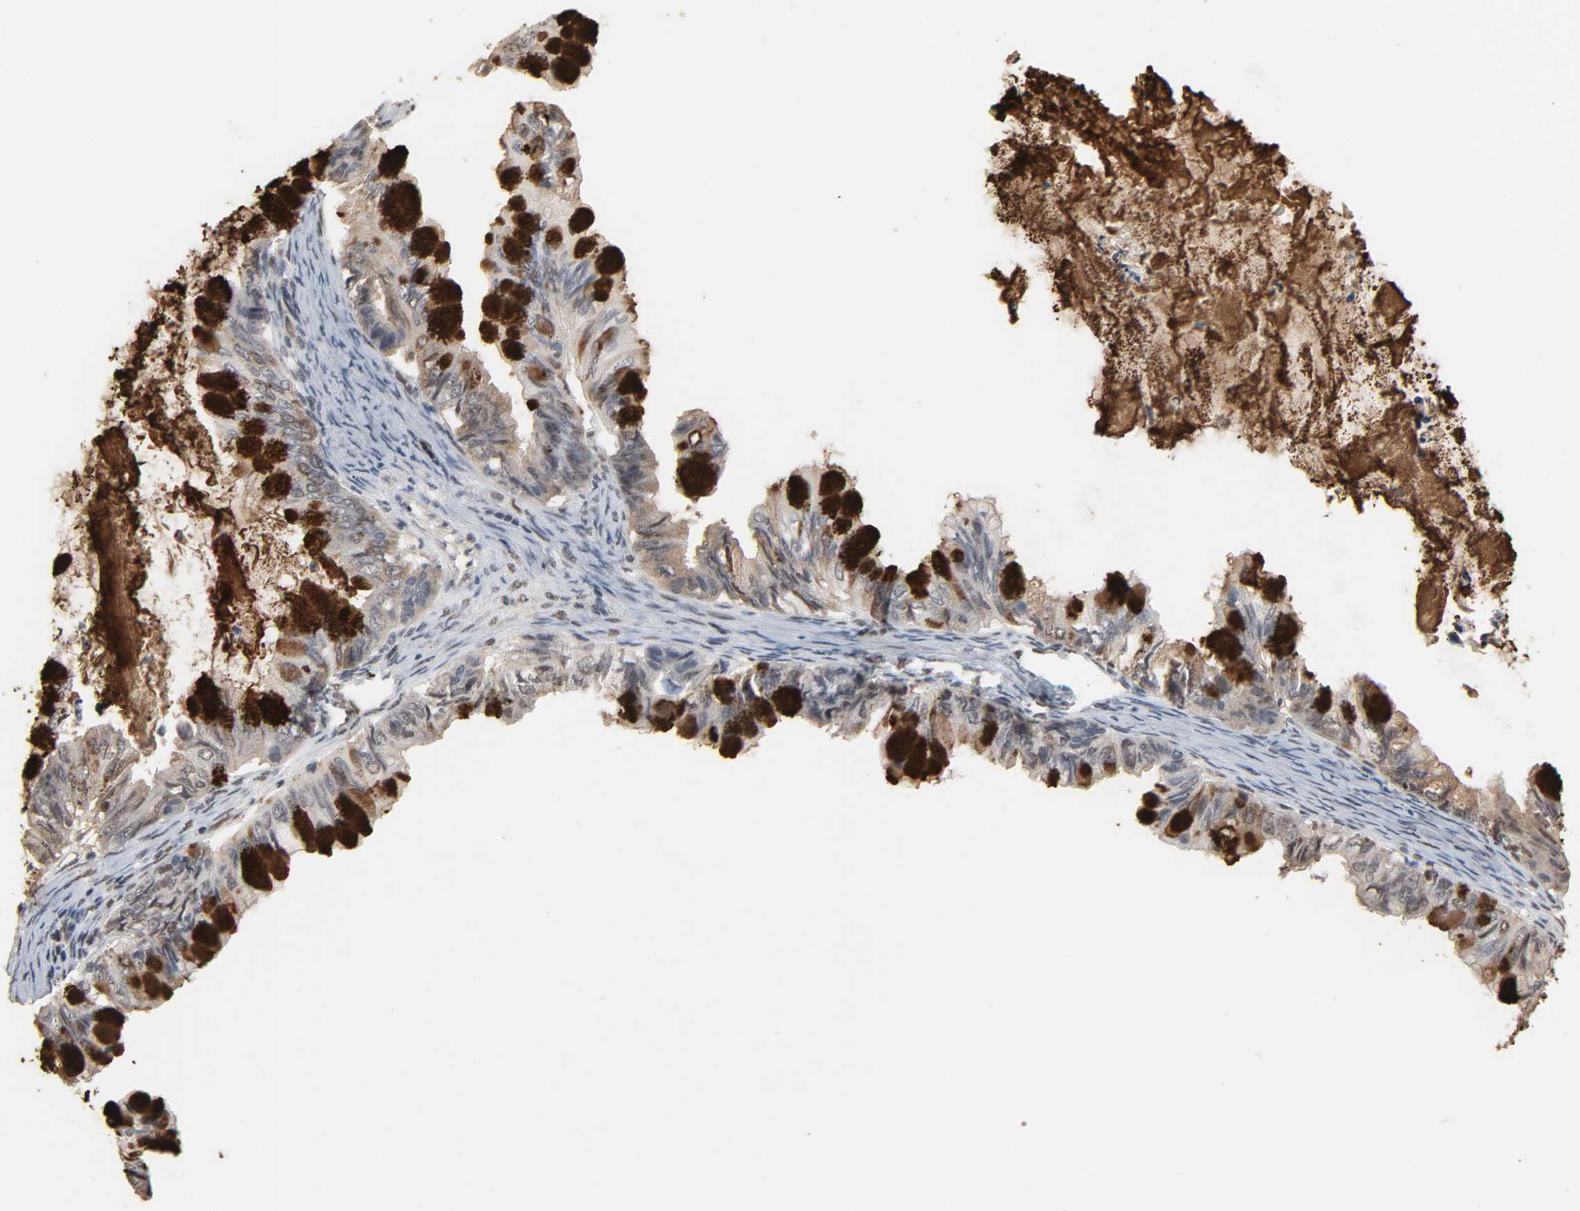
{"staining": {"intensity": "negative", "quantity": "none", "location": "none"}, "tissue": "ovarian cancer", "cell_type": "Tumor cells", "image_type": "cancer", "snomed": [{"axis": "morphology", "description": "Cystadenocarcinoma, mucinous, NOS"}, {"axis": "topography", "description": "Ovary"}], "caption": "High power microscopy image of an immunohistochemistry (IHC) photomicrograph of ovarian cancer (mucinous cystadenocarcinoma), revealing no significant positivity in tumor cells. (DAB immunohistochemistry visualized using brightfield microscopy, high magnification).", "gene": "DAZAP1", "patient": {"sex": "female", "age": 80}}